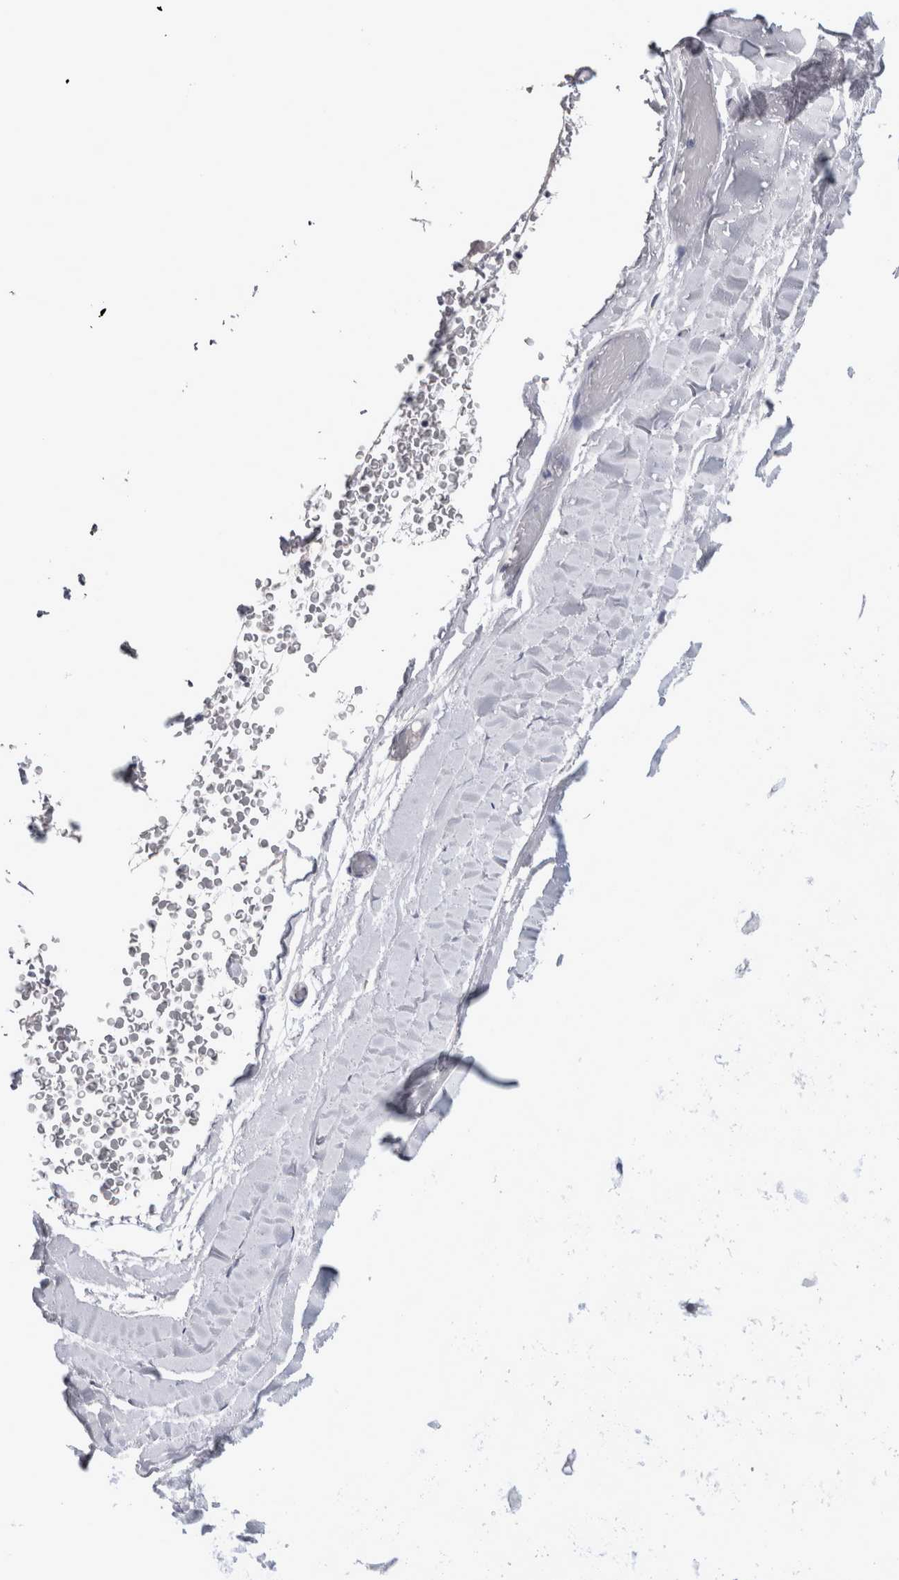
{"staining": {"intensity": "negative", "quantity": "none", "location": "none"}, "tissue": "adipose tissue", "cell_type": "Adipocytes", "image_type": "normal", "snomed": [{"axis": "morphology", "description": "Normal tissue, NOS"}, {"axis": "topography", "description": "Bronchus"}], "caption": "Unremarkable adipose tissue was stained to show a protein in brown. There is no significant staining in adipocytes.", "gene": "PAX5", "patient": {"sex": "male", "age": 66}}